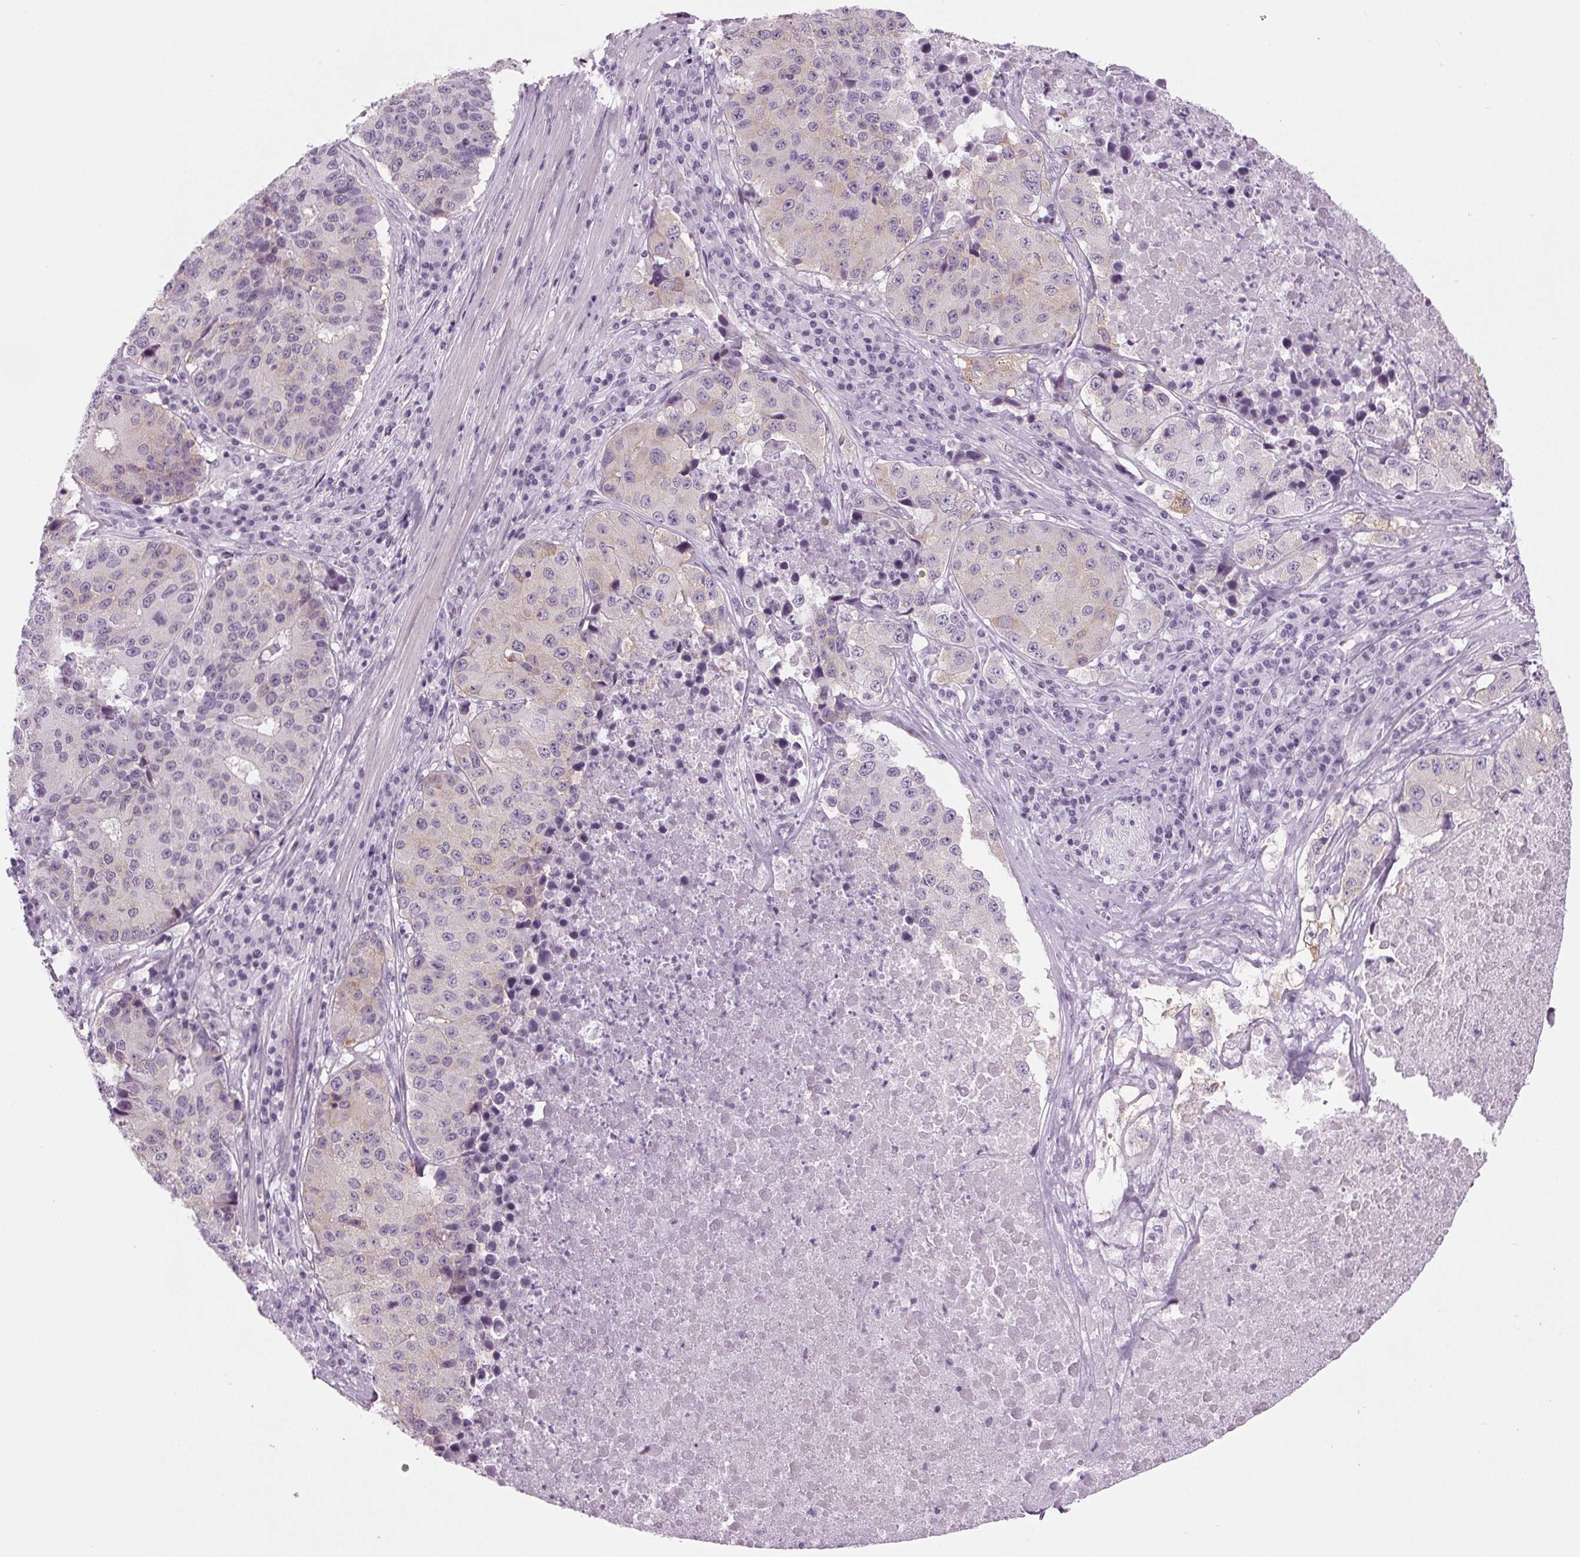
{"staining": {"intensity": "weak", "quantity": "<25%", "location": "cytoplasmic/membranous"}, "tissue": "stomach cancer", "cell_type": "Tumor cells", "image_type": "cancer", "snomed": [{"axis": "morphology", "description": "Adenocarcinoma, NOS"}, {"axis": "topography", "description": "Stomach"}], "caption": "This is an immunohistochemistry (IHC) image of stomach cancer (adenocarcinoma). There is no expression in tumor cells.", "gene": "IGF2BP1", "patient": {"sex": "male", "age": 71}}